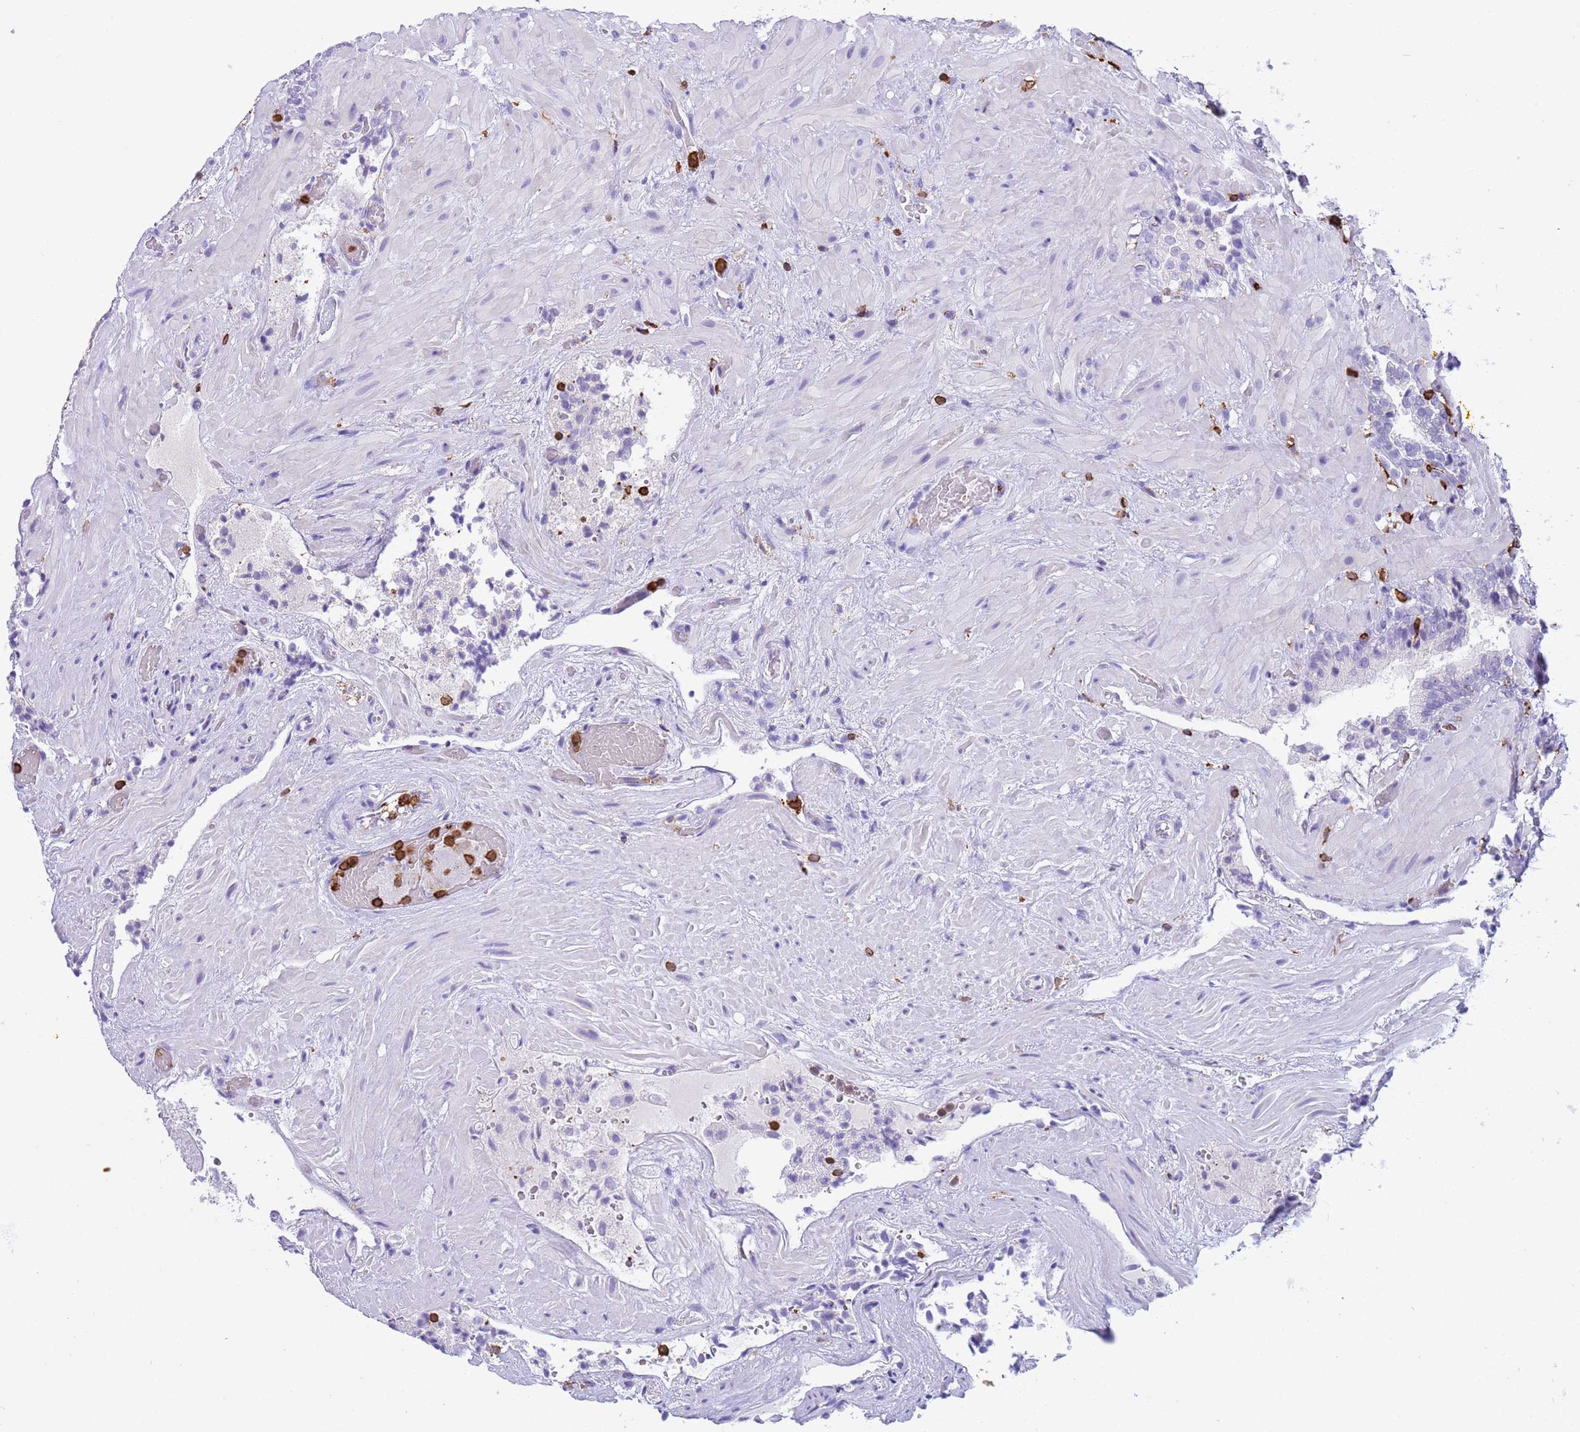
{"staining": {"intensity": "negative", "quantity": "none", "location": "none"}, "tissue": "prostate cancer", "cell_type": "Tumor cells", "image_type": "cancer", "snomed": [{"axis": "morphology", "description": "Adenocarcinoma, High grade"}, {"axis": "topography", "description": "Prostate and seminal vesicle, NOS"}], "caption": "The immunohistochemistry (IHC) histopathology image has no significant positivity in tumor cells of prostate high-grade adenocarcinoma tissue.", "gene": "IRF5", "patient": {"sex": "male", "age": 67}}